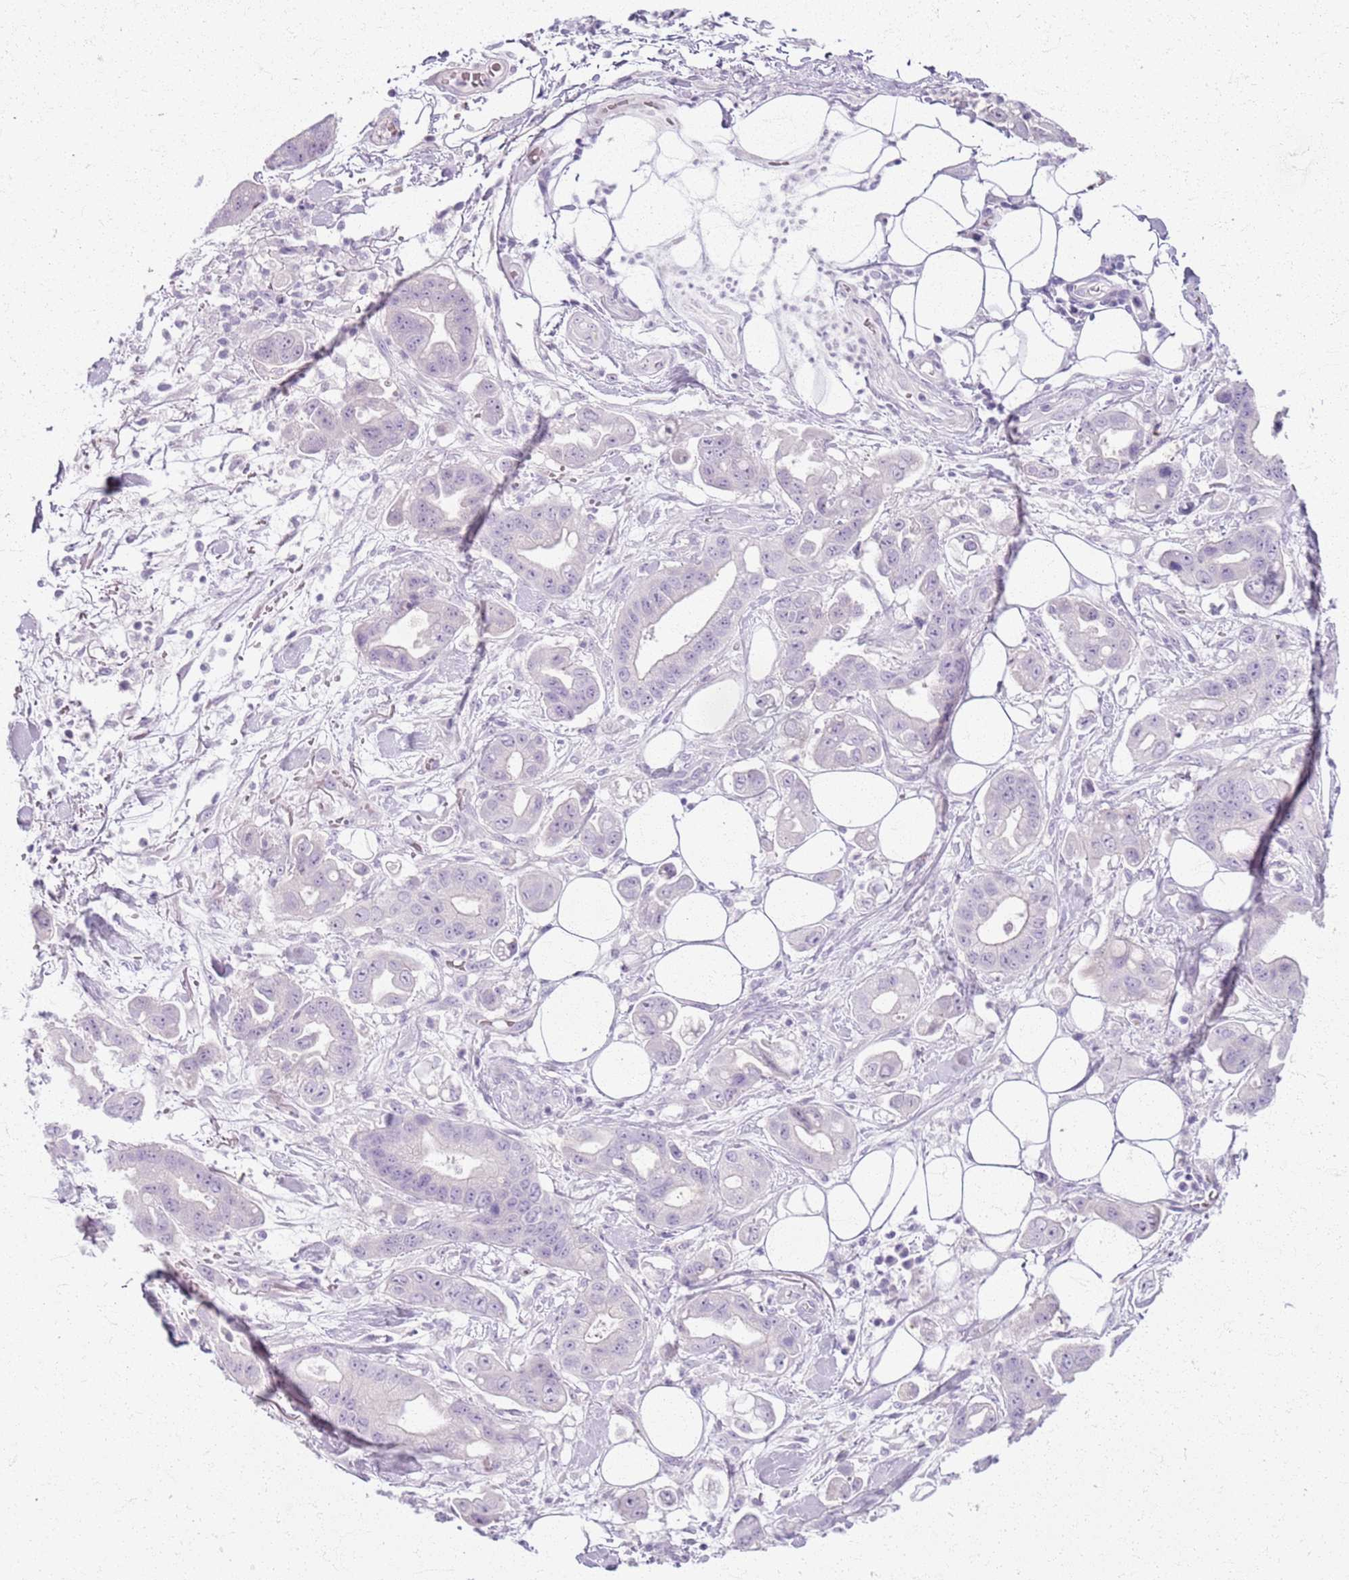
{"staining": {"intensity": "negative", "quantity": "none", "location": "none"}, "tissue": "stomach cancer", "cell_type": "Tumor cells", "image_type": "cancer", "snomed": [{"axis": "morphology", "description": "Adenocarcinoma, NOS"}, {"axis": "topography", "description": "Stomach"}], "caption": "Immunohistochemistry (IHC) photomicrograph of human stomach cancer stained for a protein (brown), which reveals no positivity in tumor cells. Brightfield microscopy of immunohistochemistry stained with DAB (3,3'-diaminobenzidine) (brown) and hematoxylin (blue), captured at high magnification.", "gene": "CSRP3", "patient": {"sex": "male", "age": 62}}